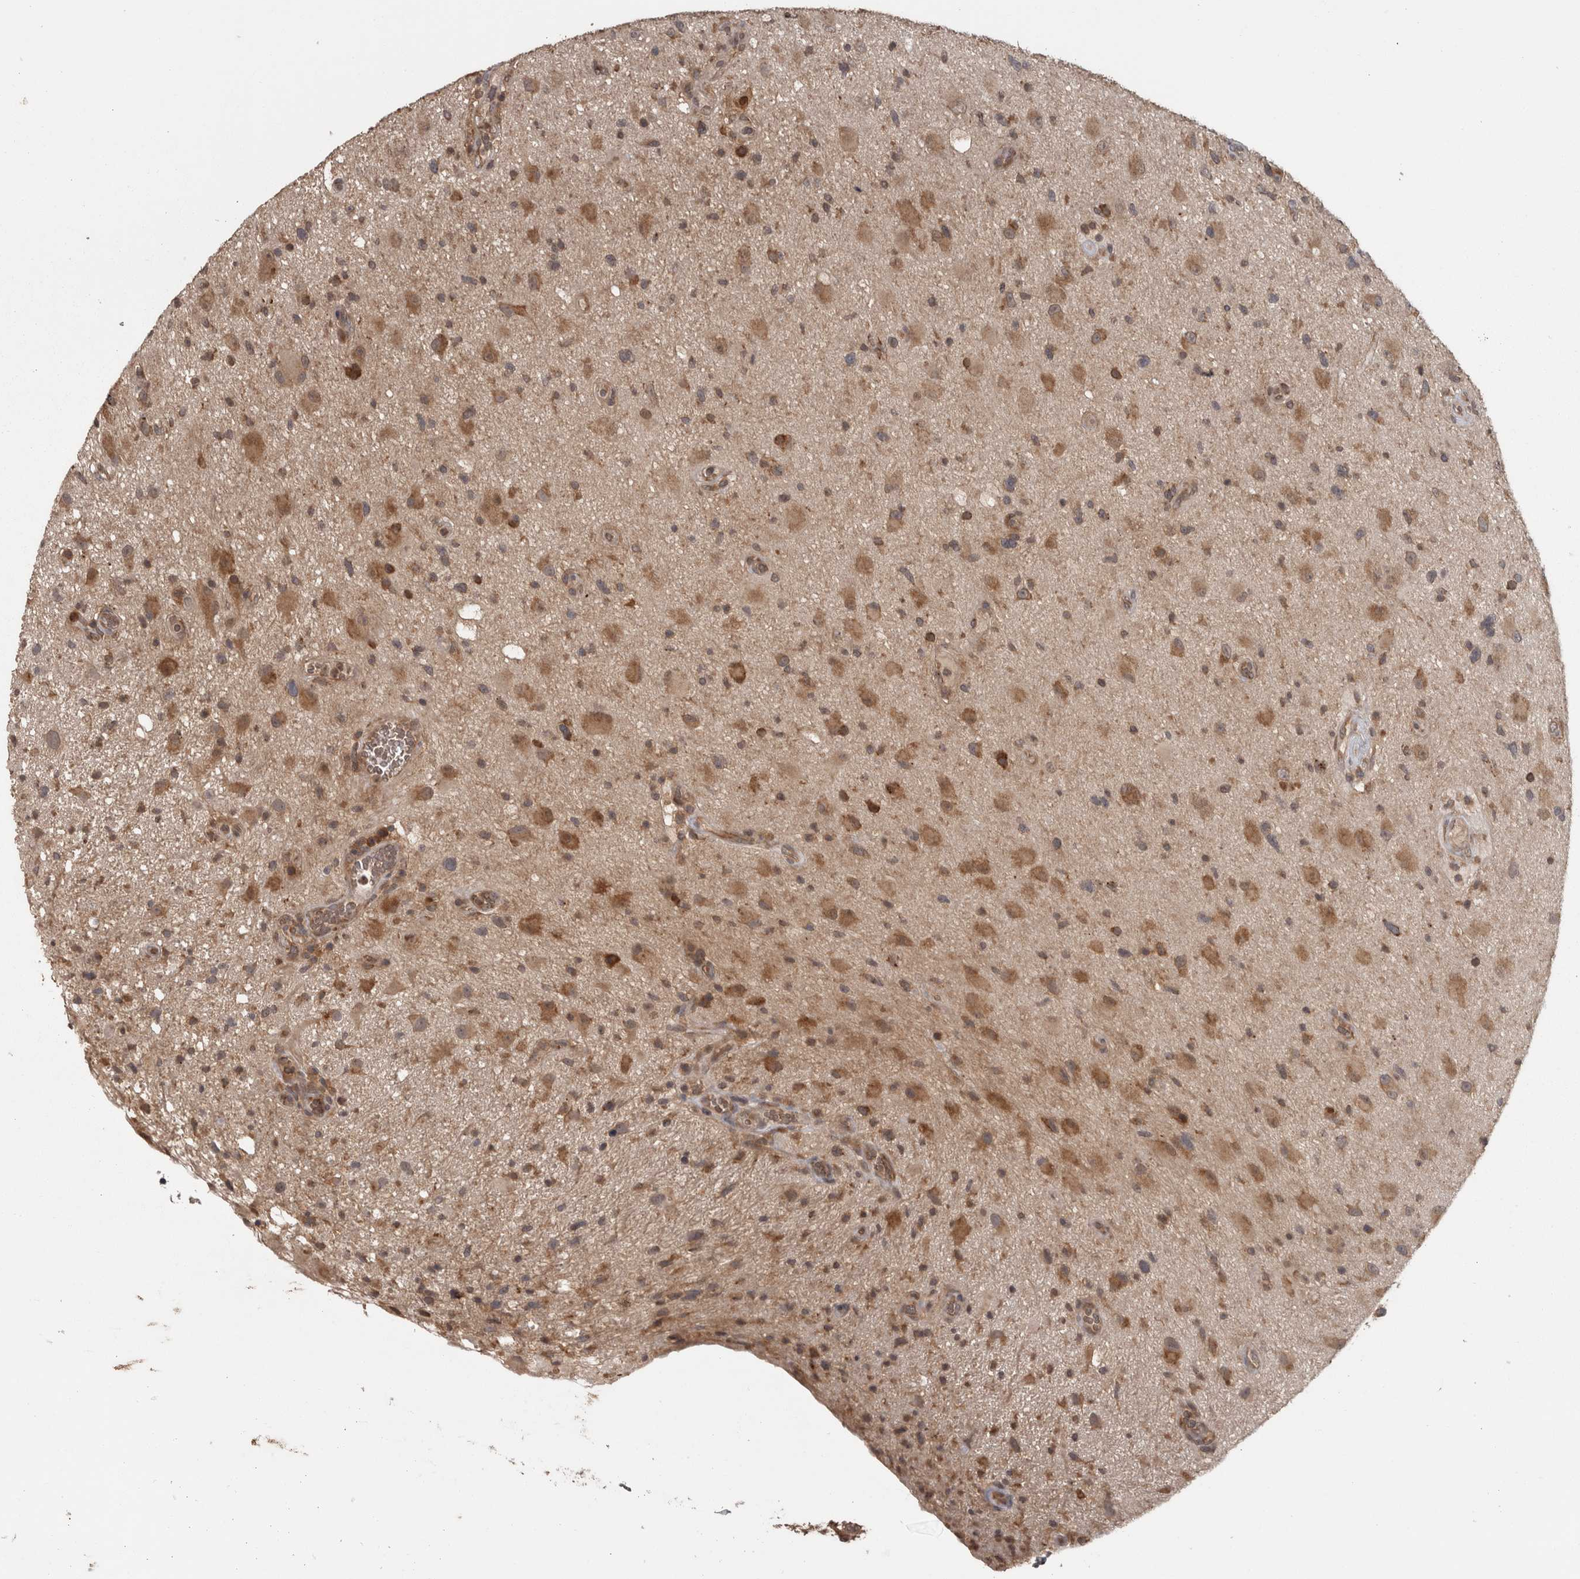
{"staining": {"intensity": "moderate", "quantity": ">75%", "location": "cytoplasmic/membranous"}, "tissue": "glioma", "cell_type": "Tumor cells", "image_type": "cancer", "snomed": [{"axis": "morphology", "description": "Glioma, malignant, High grade"}, {"axis": "topography", "description": "Brain"}], "caption": "IHC photomicrograph of malignant glioma (high-grade) stained for a protein (brown), which reveals medium levels of moderate cytoplasmic/membranous expression in approximately >75% of tumor cells.", "gene": "MICU3", "patient": {"sex": "male", "age": 33}}